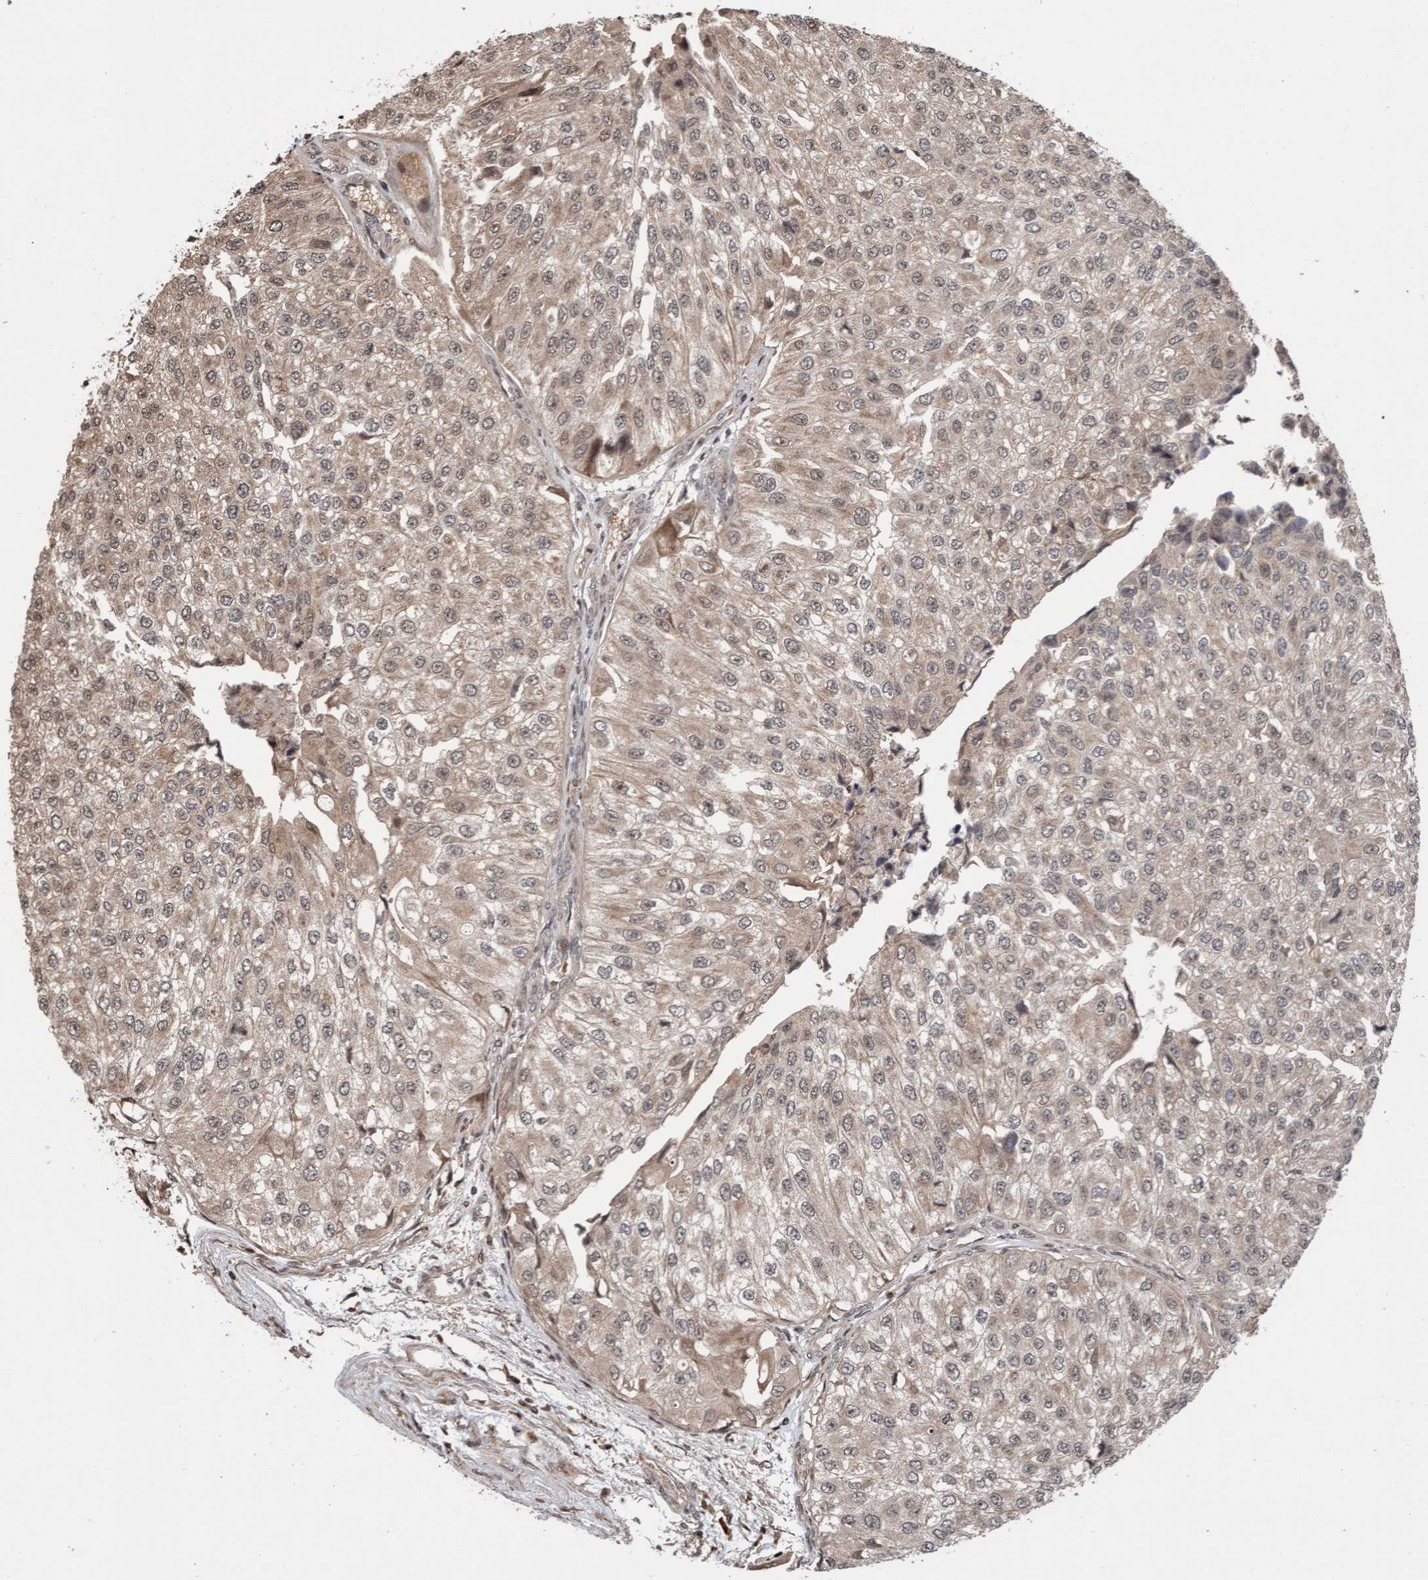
{"staining": {"intensity": "weak", "quantity": ">75%", "location": "cytoplasmic/membranous"}, "tissue": "urothelial cancer", "cell_type": "Tumor cells", "image_type": "cancer", "snomed": [{"axis": "morphology", "description": "Urothelial carcinoma, High grade"}, {"axis": "topography", "description": "Kidney"}, {"axis": "topography", "description": "Urinary bladder"}], "caption": "This image displays immunohistochemistry staining of human high-grade urothelial carcinoma, with low weak cytoplasmic/membranous positivity in about >75% of tumor cells.", "gene": "PECR", "patient": {"sex": "male", "age": 77}}